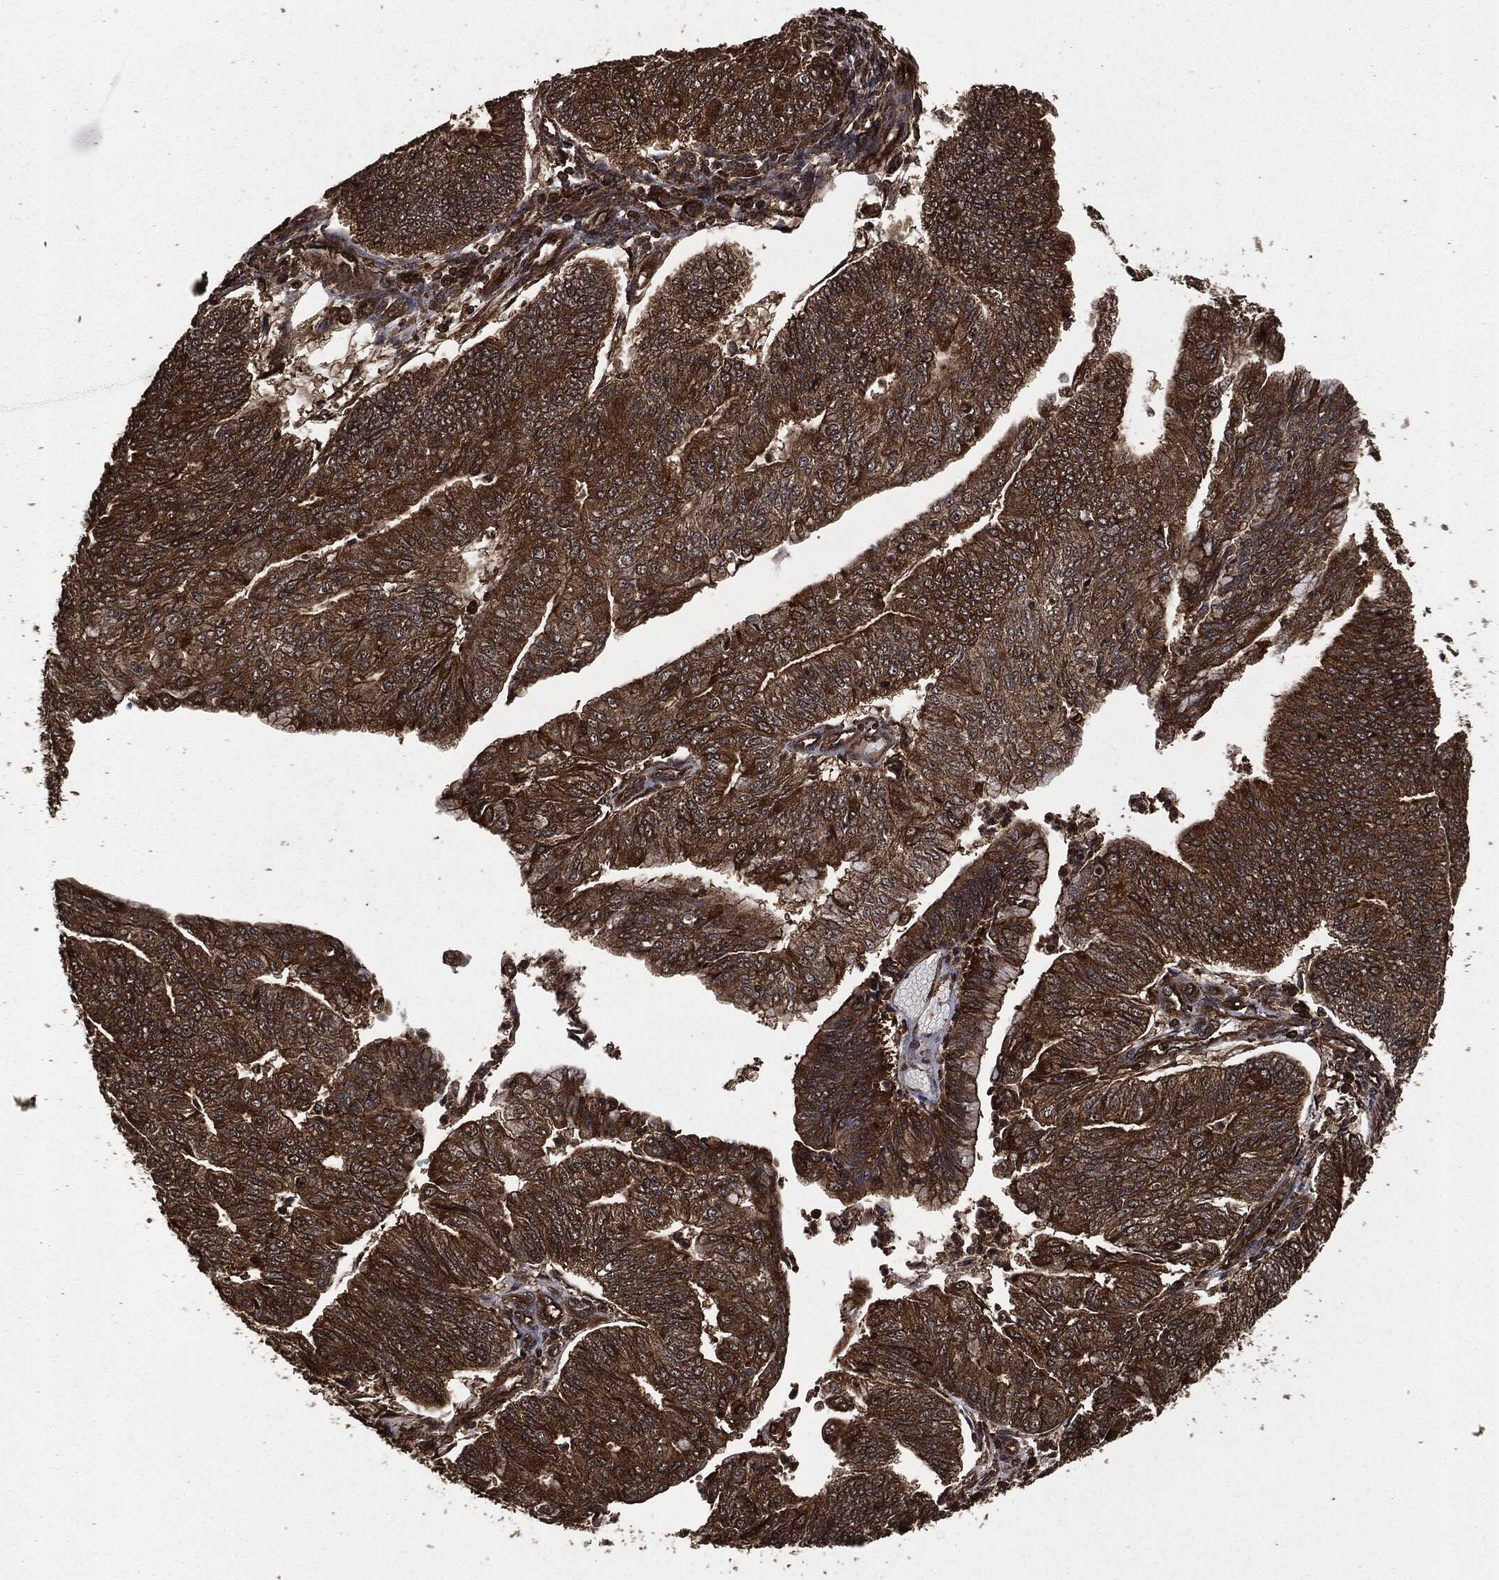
{"staining": {"intensity": "strong", "quantity": ">75%", "location": "cytoplasmic/membranous"}, "tissue": "endometrial cancer", "cell_type": "Tumor cells", "image_type": "cancer", "snomed": [{"axis": "morphology", "description": "Adenocarcinoma, NOS"}, {"axis": "topography", "description": "Endometrium"}], "caption": "Tumor cells exhibit high levels of strong cytoplasmic/membranous staining in approximately >75% of cells in human endometrial cancer (adenocarcinoma).", "gene": "HRAS", "patient": {"sex": "female", "age": 59}}